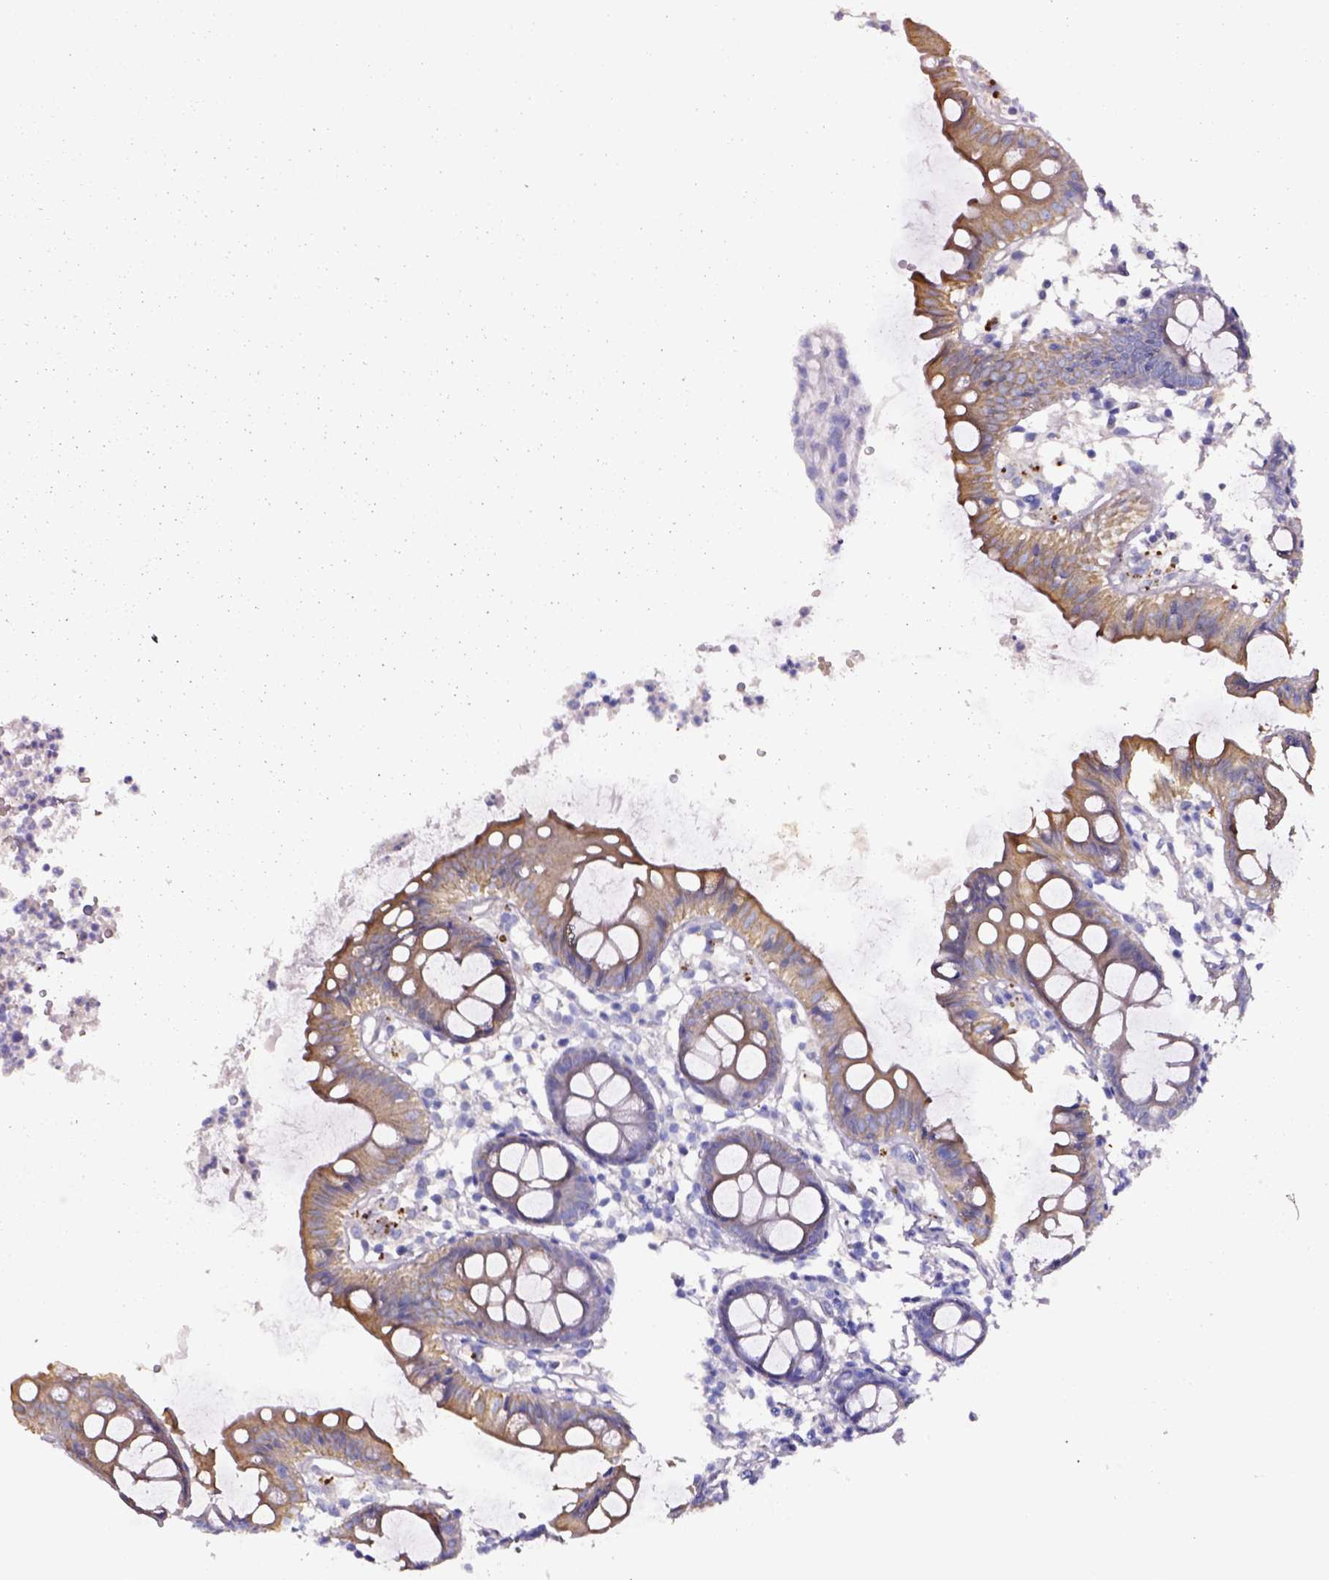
{"staining": {"intensity": "negative", "quantity": "none", "location": "none"}, "tissue": "colon", "cell_type": "Endothelial cells", "image_type": "normal", "snomed": [{"axis": "morphology", "description": "Normal tissue, NOS"}, {"axis": "topography", "description": "Colon"}], "caption": "An image of colon stained for a protein shows no brown staining in endothelial cells.", "gene": "AADAT", "patient": {"sex": "female", "age": 84}}